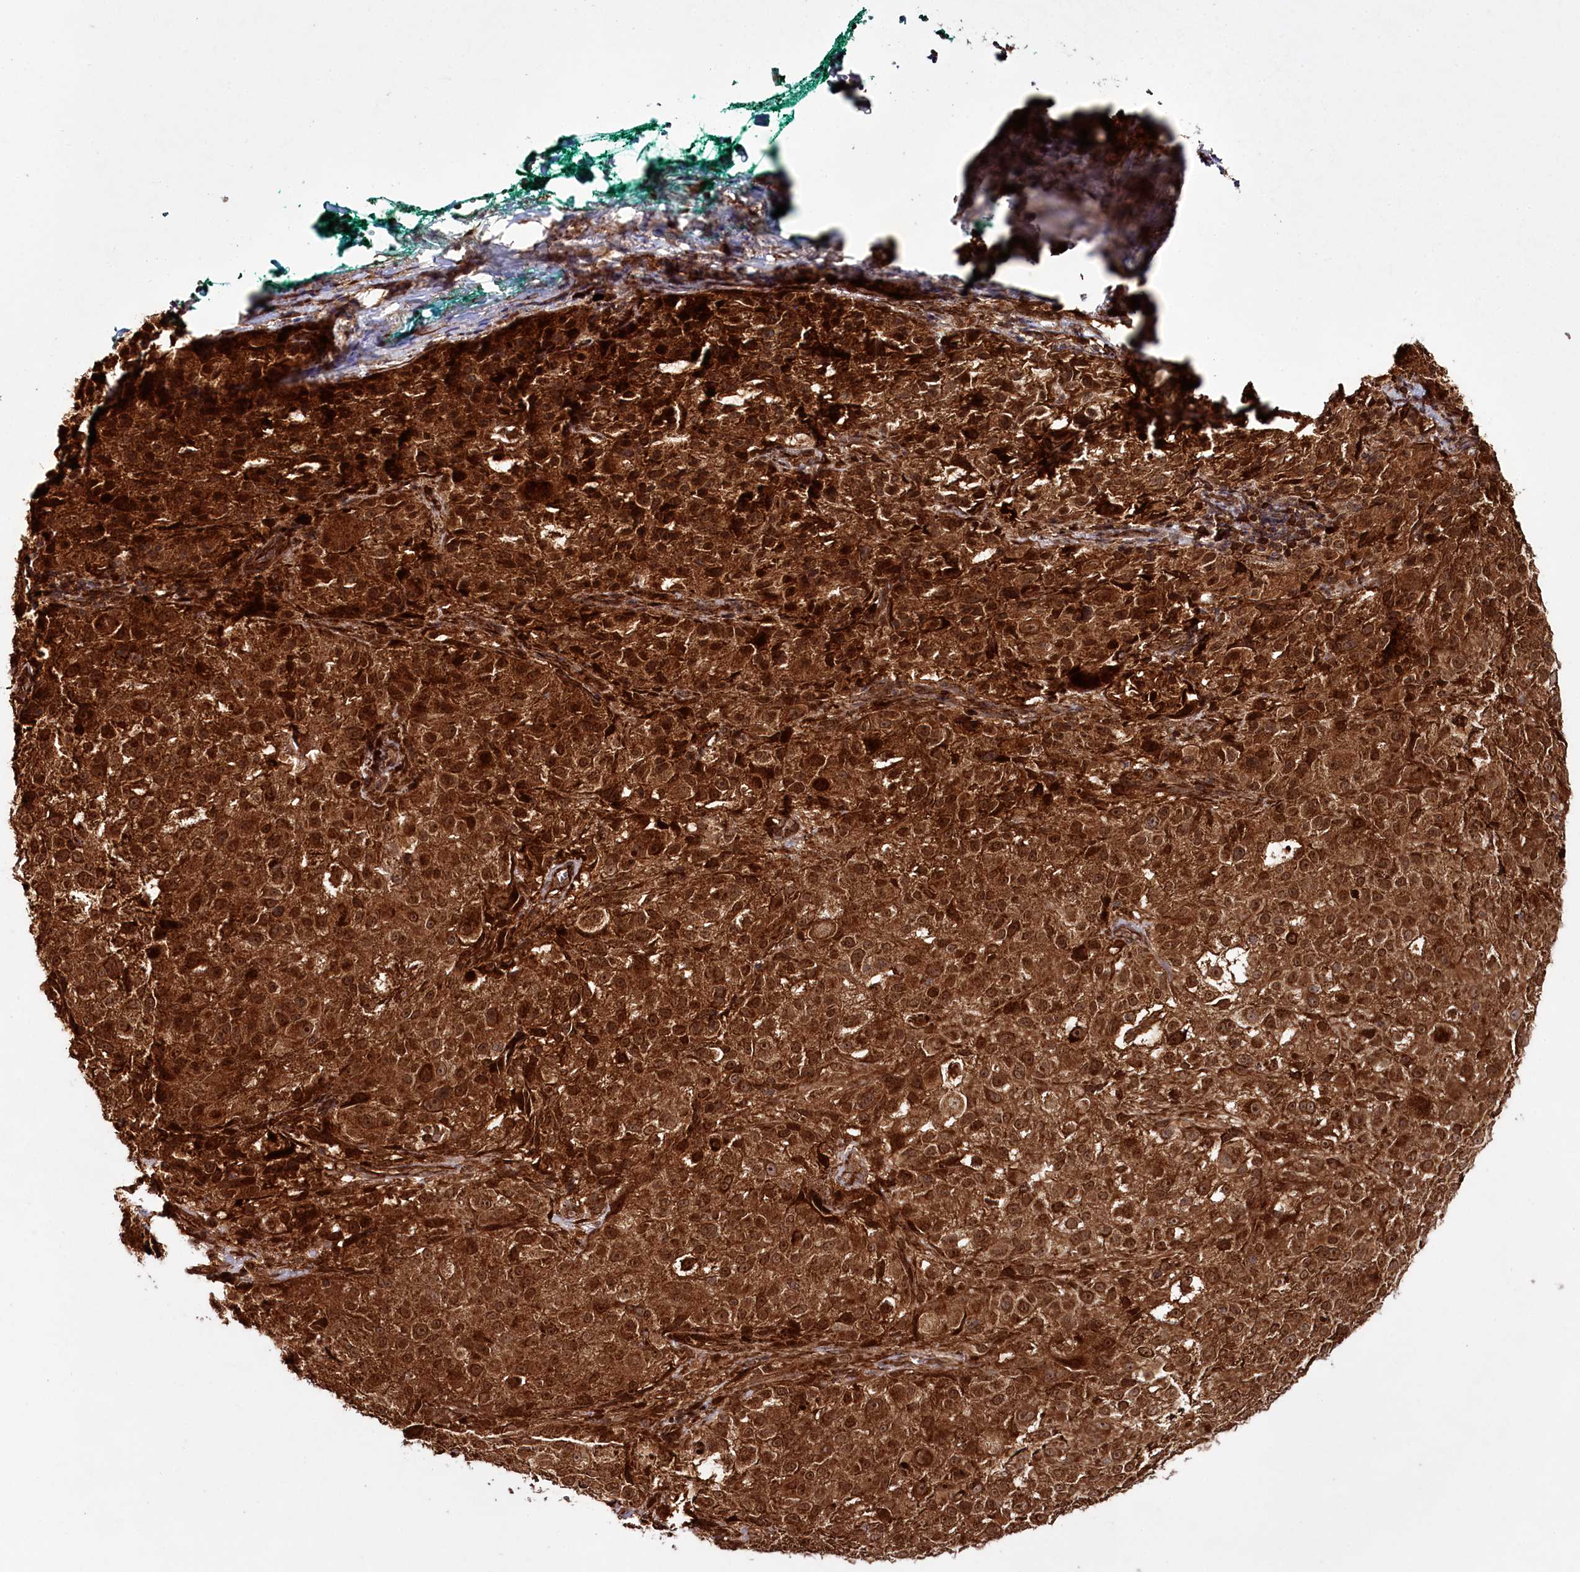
{"staining": {"intensity": "strong", "quantity": ">75%", "location": "cytoplasmic/membranous,nuclear"}, "tissue": "melanoma", "cell_type": "Tumor cells", "image_type": "cancer", "snomed": [{"axis": "morphology", "description": "Necrosis, NOS"}, {"axis": "morphology", "description": "Malignant melanoma, NOS"}, {"axis": "topography", "description": "Skin"}], "caption": "This image shows malignant melanoma stained with IHC to label a protein in brown. The cytoplasmic/membranous and nuclear of tumor cells show strong positivity for the protein. Nuclei are counter-stained blue.", "gene": "REXO2", "patient": {"sex": "female", "age": 87}}